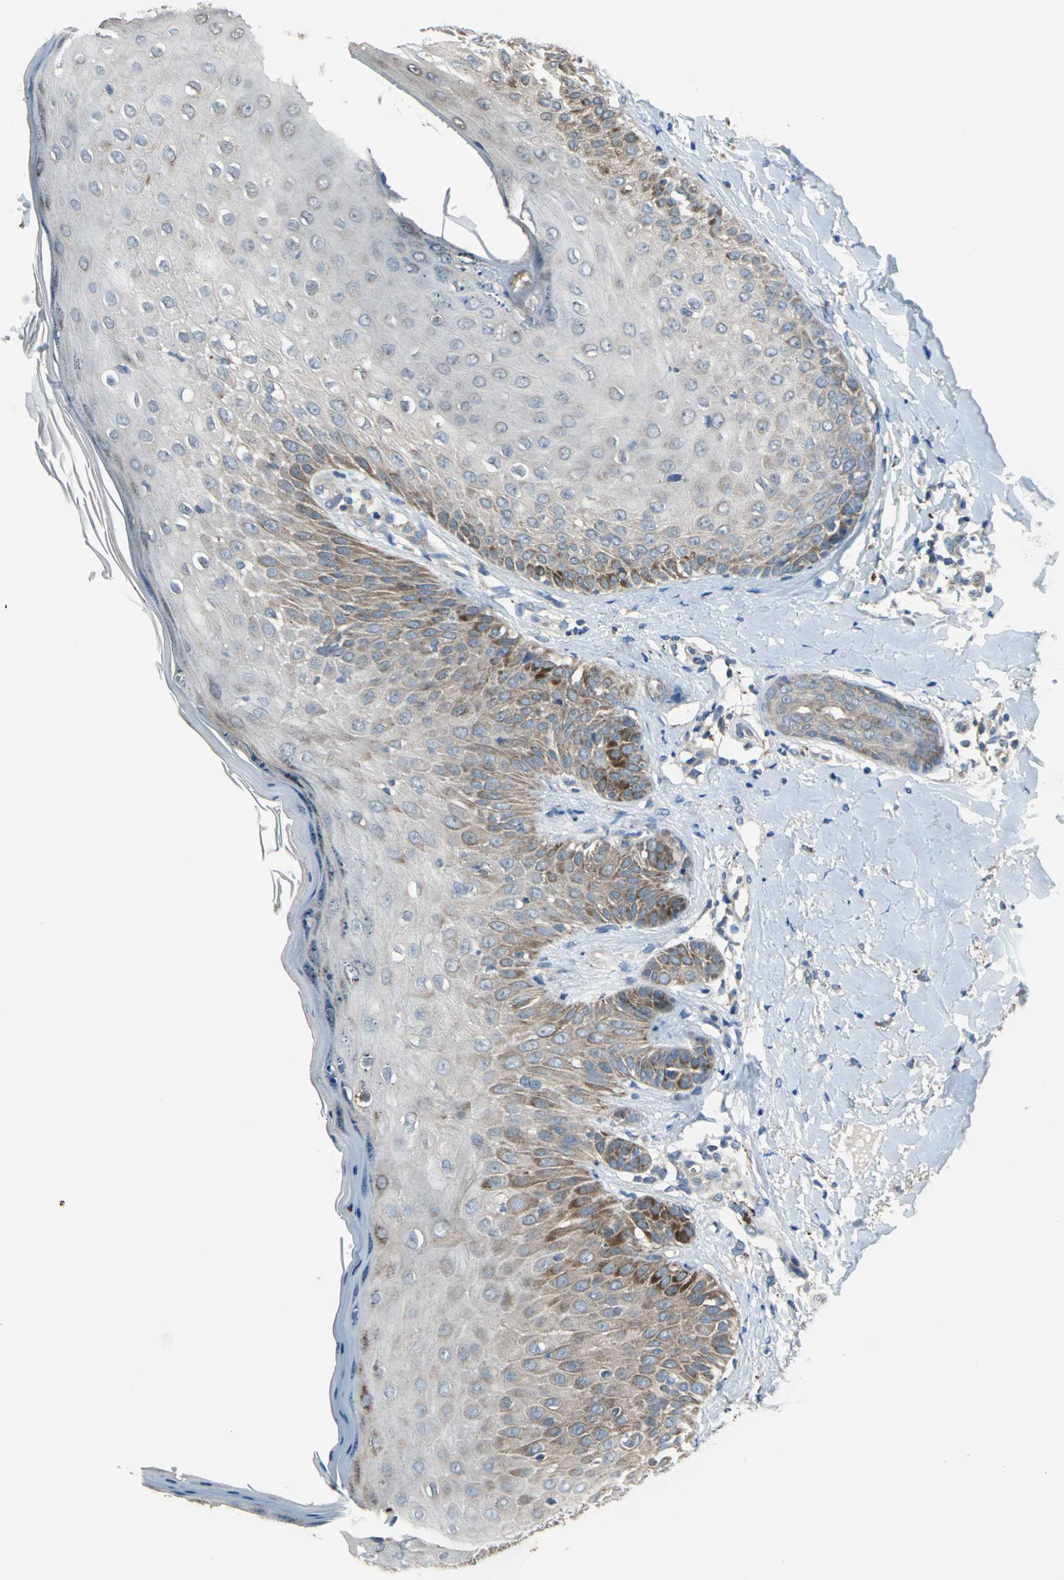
{"staining": {"intensity": "moderate", "quantity": "25%-75%", "location": "cytoplasmic/membranous"}, "tissue": "skin cancer", "cell_type": "Tumor cells", "image_type": "cancer", "snomed": [{"axis": "morphology", "description": "Squamous cell carcinoma, NOS"}, {"axis": "topography", "description": "Skin"}], "caption": "Squamous cell carcinoma (skin) stained with DAB (3,3'-diaminobenzidine) IHC exhibits medium levels of moderate cytoplasmic/membranous staining in about 25%-75% of tumor cells.", "gene": "TRAK1", "patient": {"sex": "male", "age": 24}}